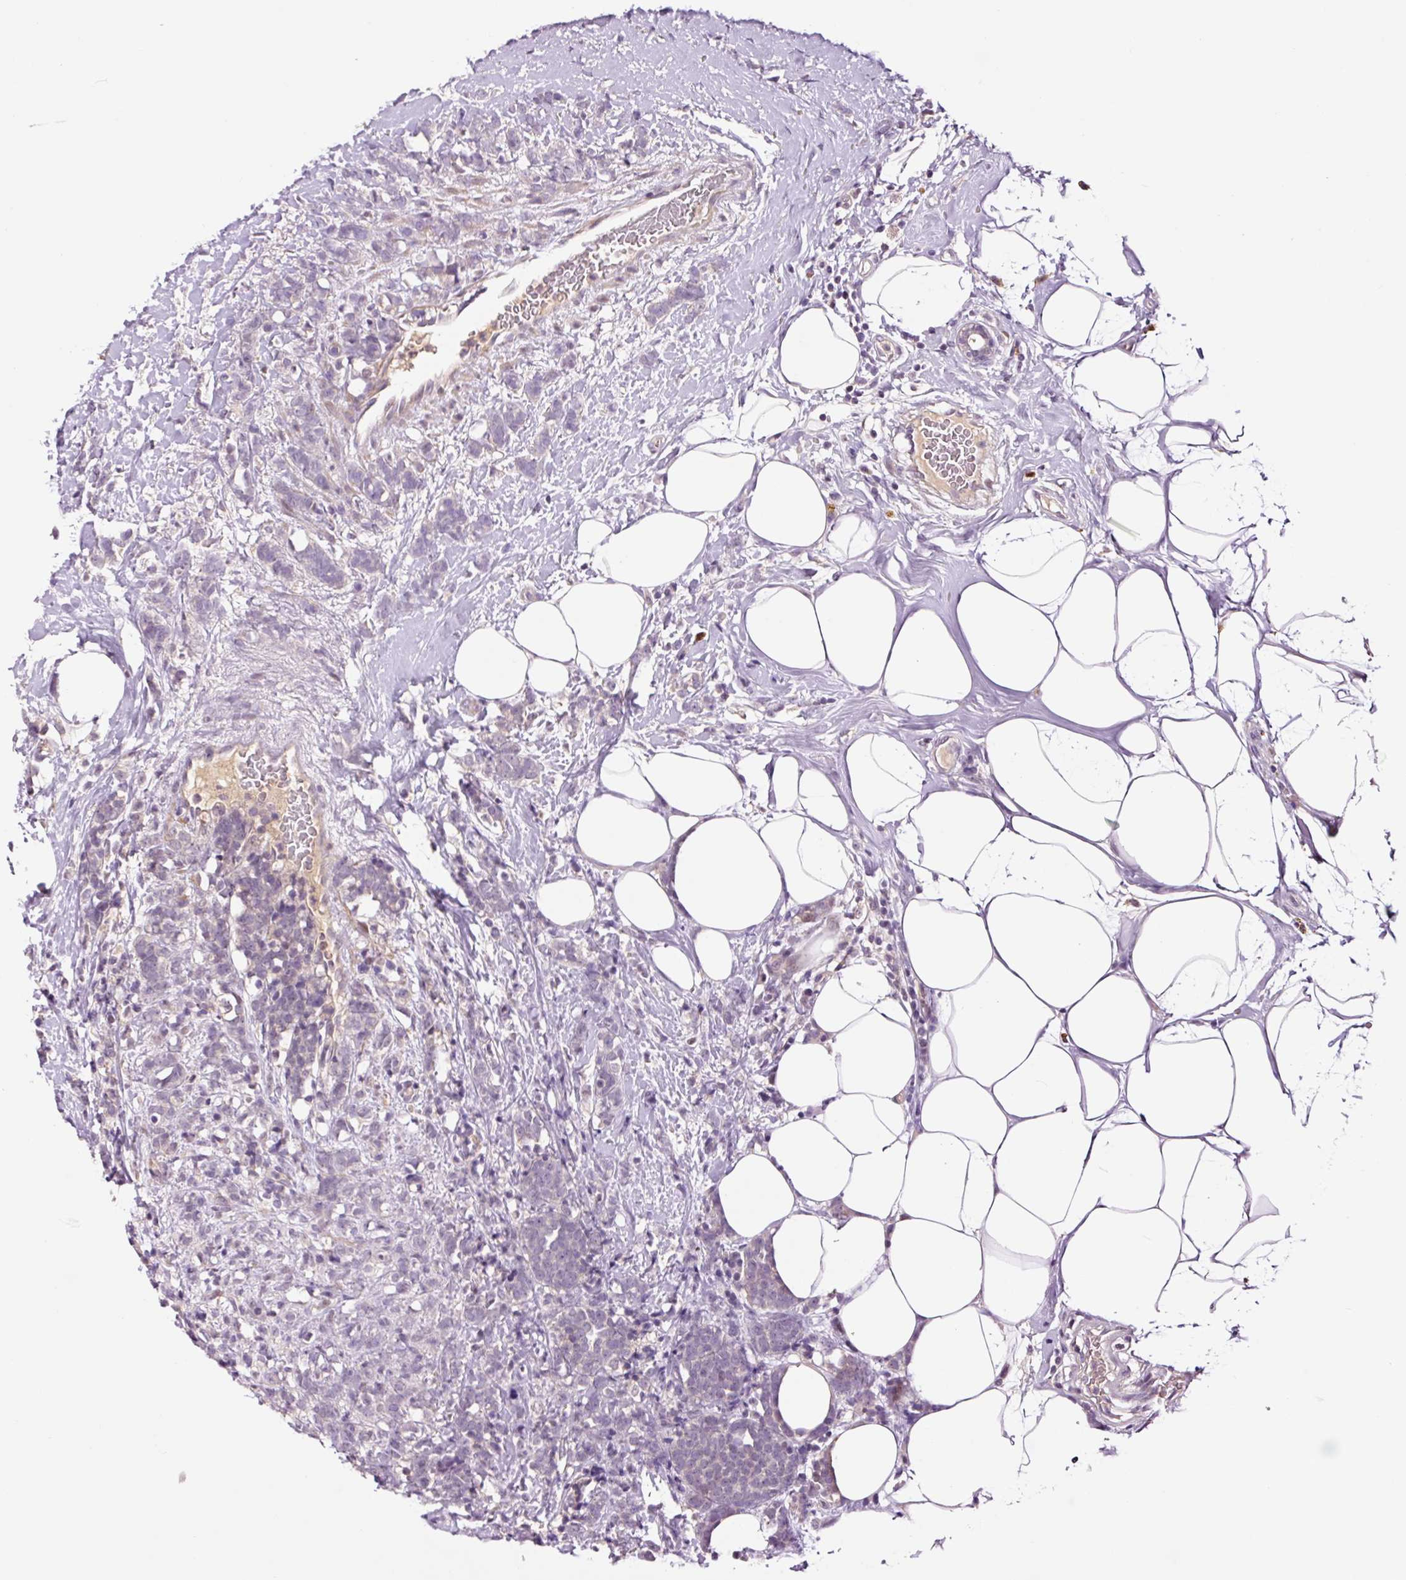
{"staining": {"intensity": "negative", "quantity": "none", "location": "none"}, "tissue": "breast cancer", "cell_type": "Tumor cells", "image_type": "cancer", "snomed": [{"axis": "morphology", "description": "Lobular carcinoma"}, {"axis": "topography", "description": "Breast"}], "caption": "High power microscopy photomicrograph of an immunohistochemistry photomicrograph of breast lobular carcinoma, revealing no significant staining in tumor cells.", "gene": "DPPA4", "patient": {"sex": "female", "age": 58}}